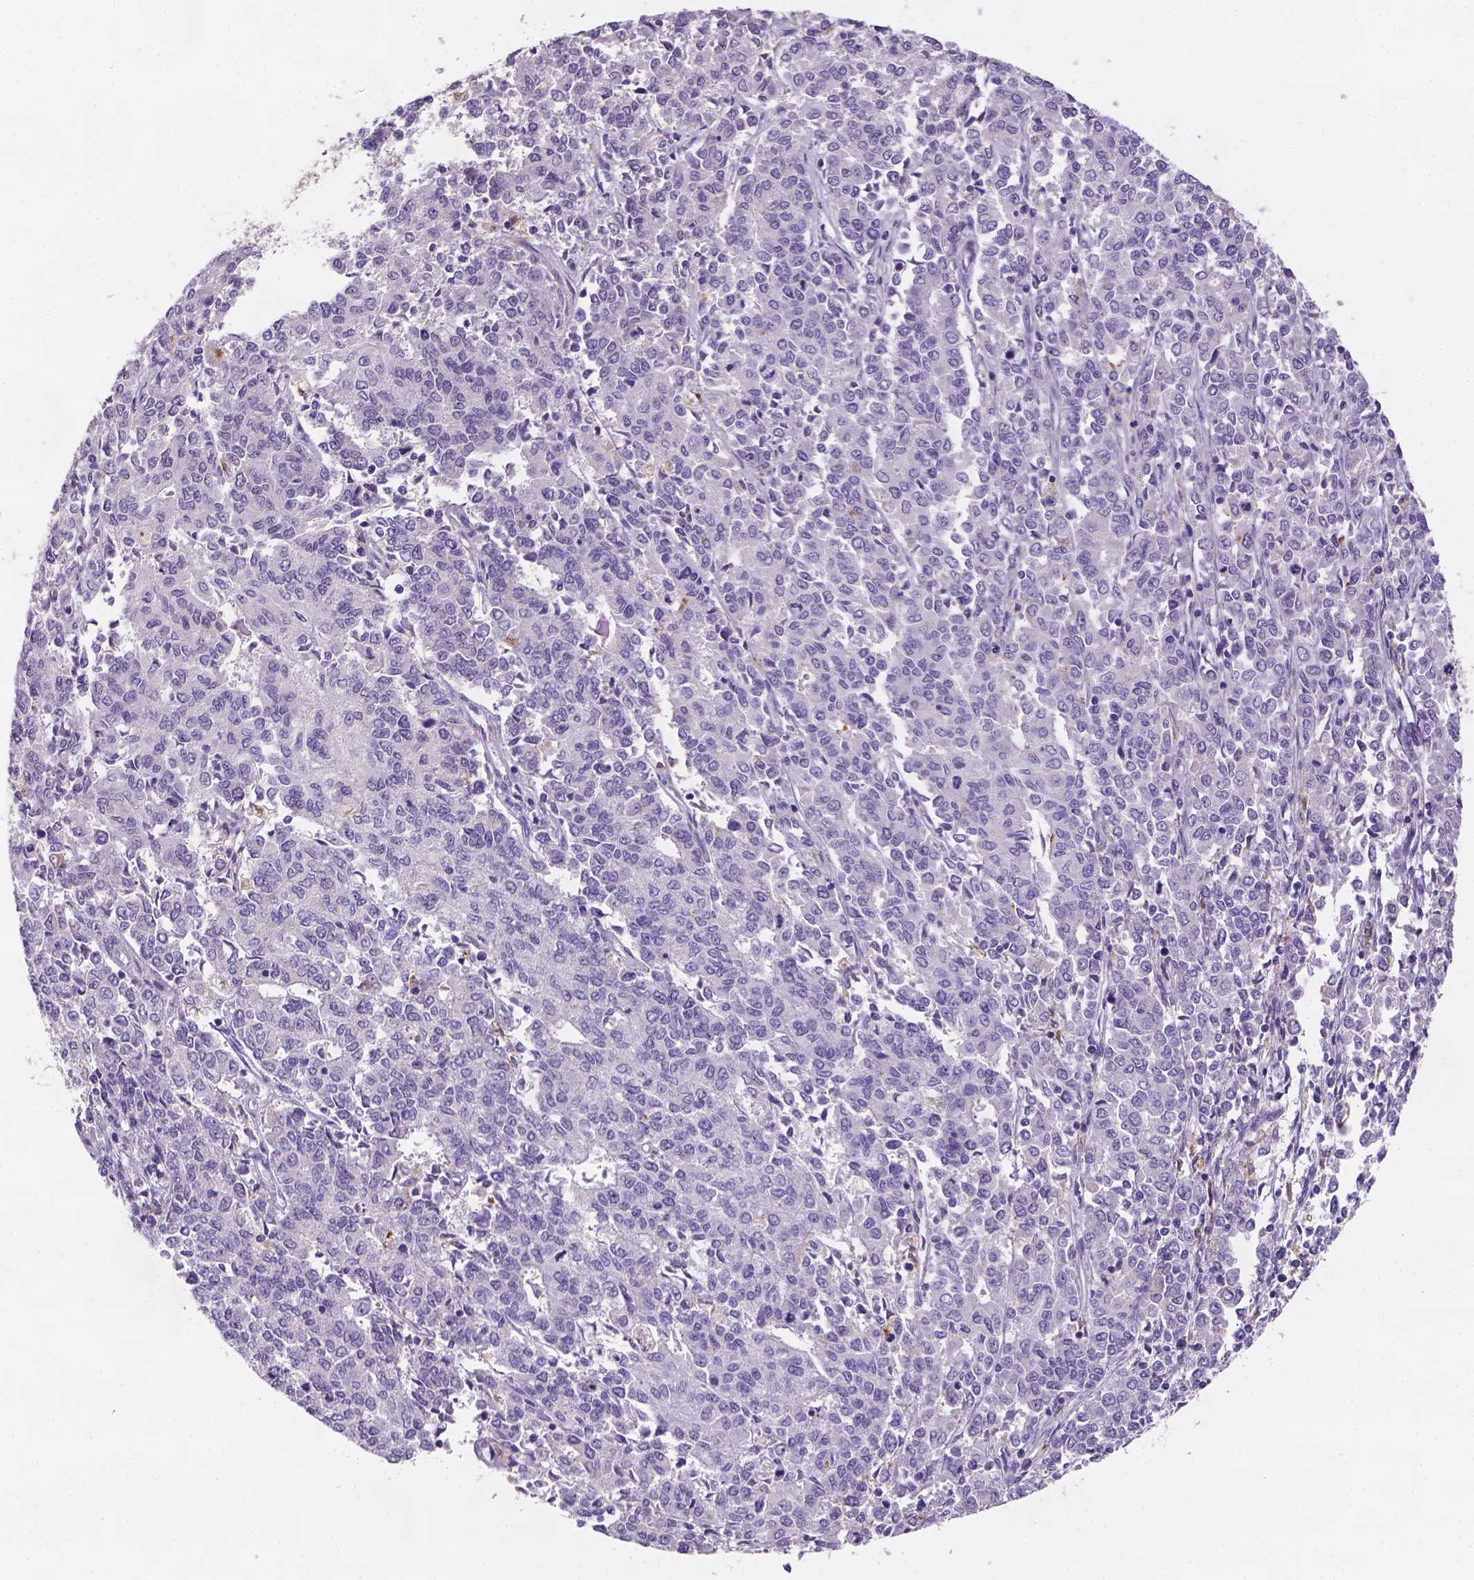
{"staining": {"intensity": "negative", "quantity": "none", "location": "none"}, "tissue": "endometrial cancer", "cell_type": "Tumor cells", "image_type": "cancer", "snomed": [{"axis": "morphology", "description": "Adenocarcinoma, NOS"}, {"axis": "topography", "description": "Endometrium"}], "caption": "Tumor cells are negative for brown protein staining in endometrial cancer (adenocarcinoma).", "gene": "APOE", "patient": {"sex": "female", "age": 50}}